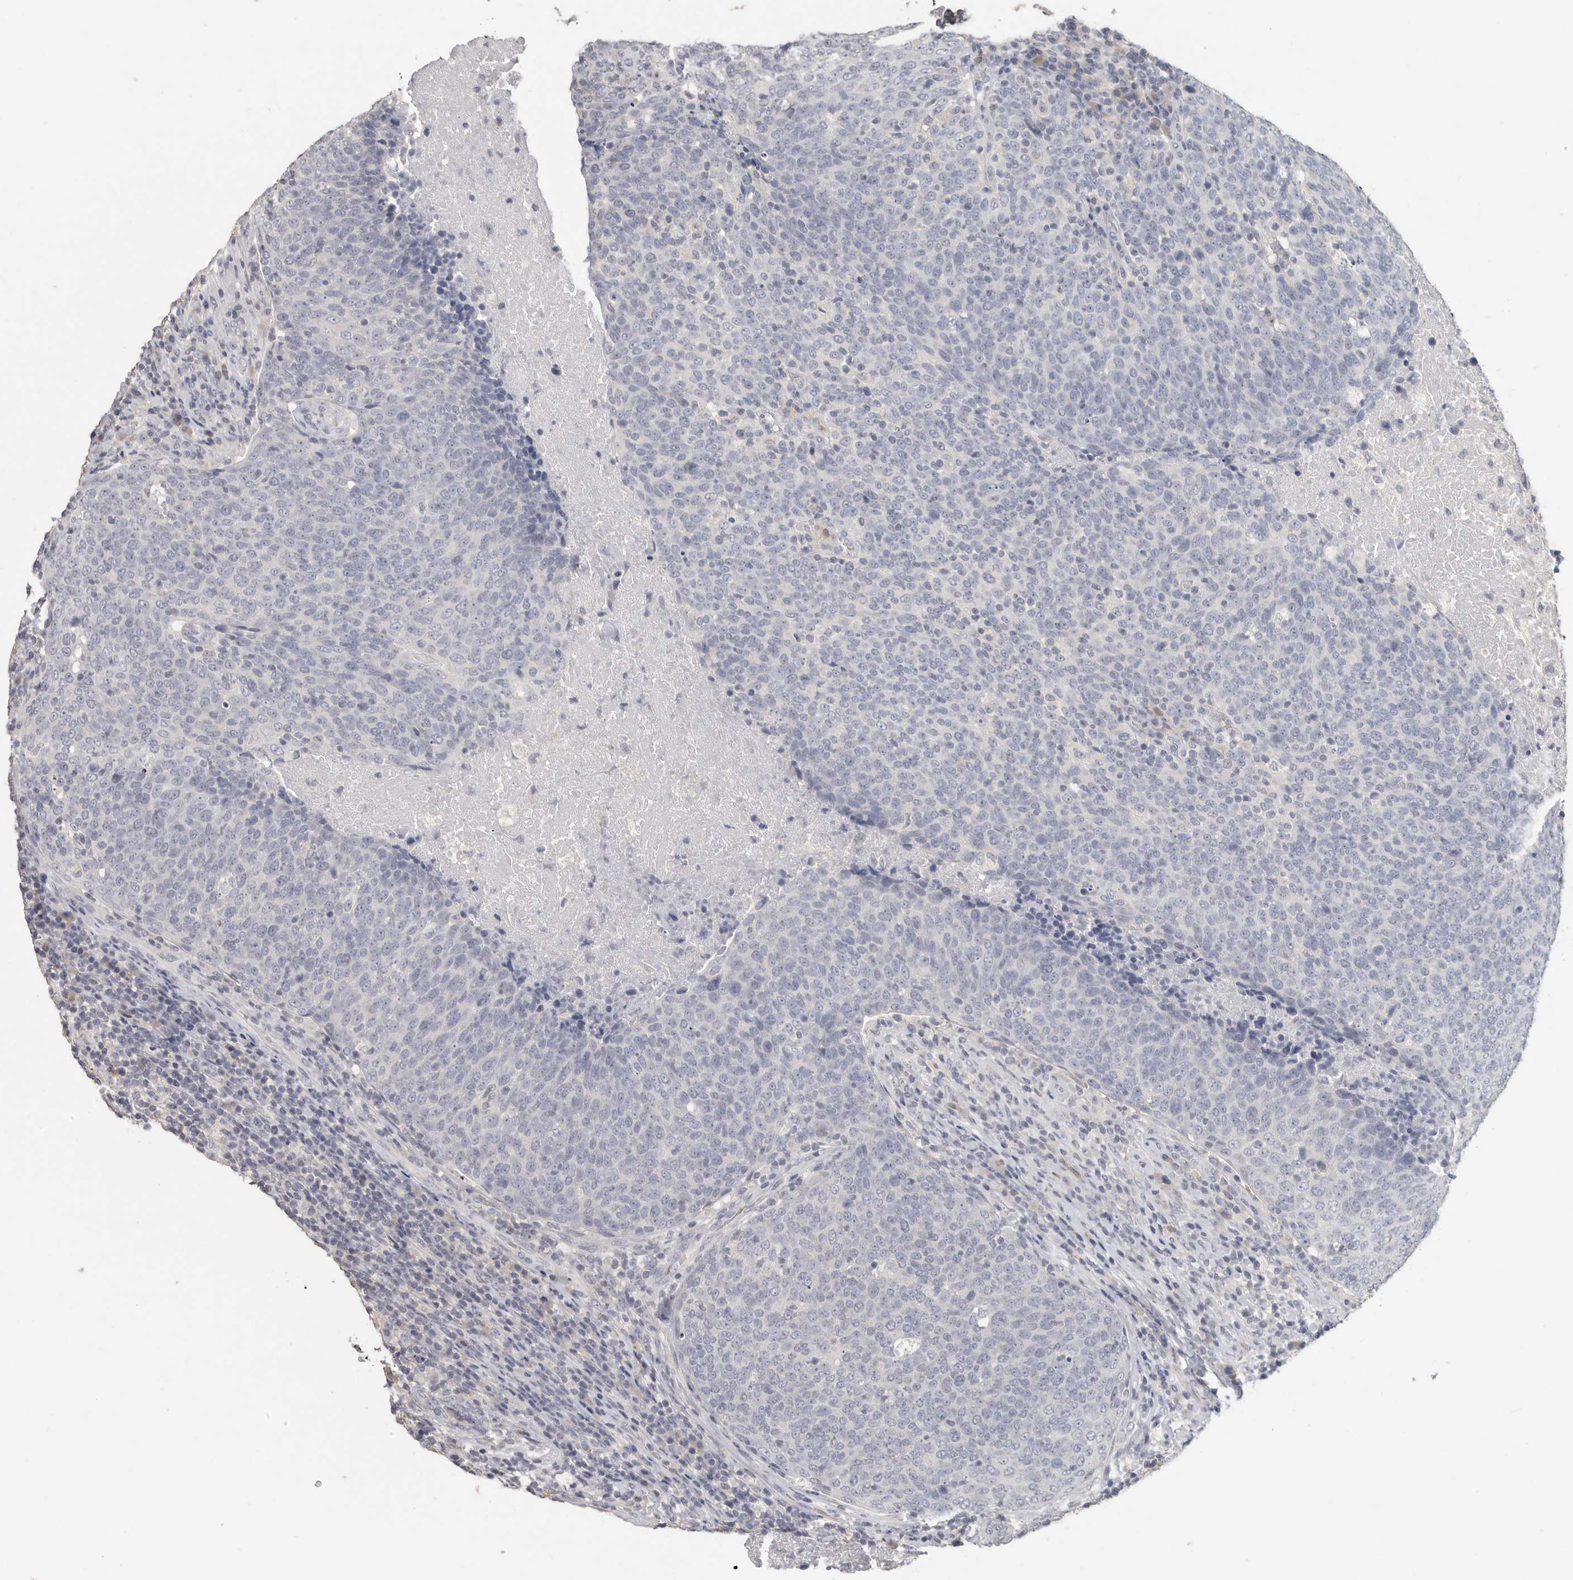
{"staining": {"intensity": "negative", "quantity": "none", "location": "none"}, "tissue": "head and neck cancer", "cell_type": "Tumor cells", "image_type": "cancer", "snomed": [{"axis": "morphology", "description": "Squamous cell carcinoma, NOS"}, {"axis": "morphology", "description": "Squamous cell carcinoma, metastatic, NOS"}, {"axis": "topography", "description": "Lymph node"}, {"axis": "topography", "description": "Head-Neck"}], "caption": "Immunohistochemical staining of human head and neck metastatic squamous cell carcinoma reveals no significant positivity in tumor cells.", "gene": "DNAJC11", "patient": {"sex": "male", "age": 62}}